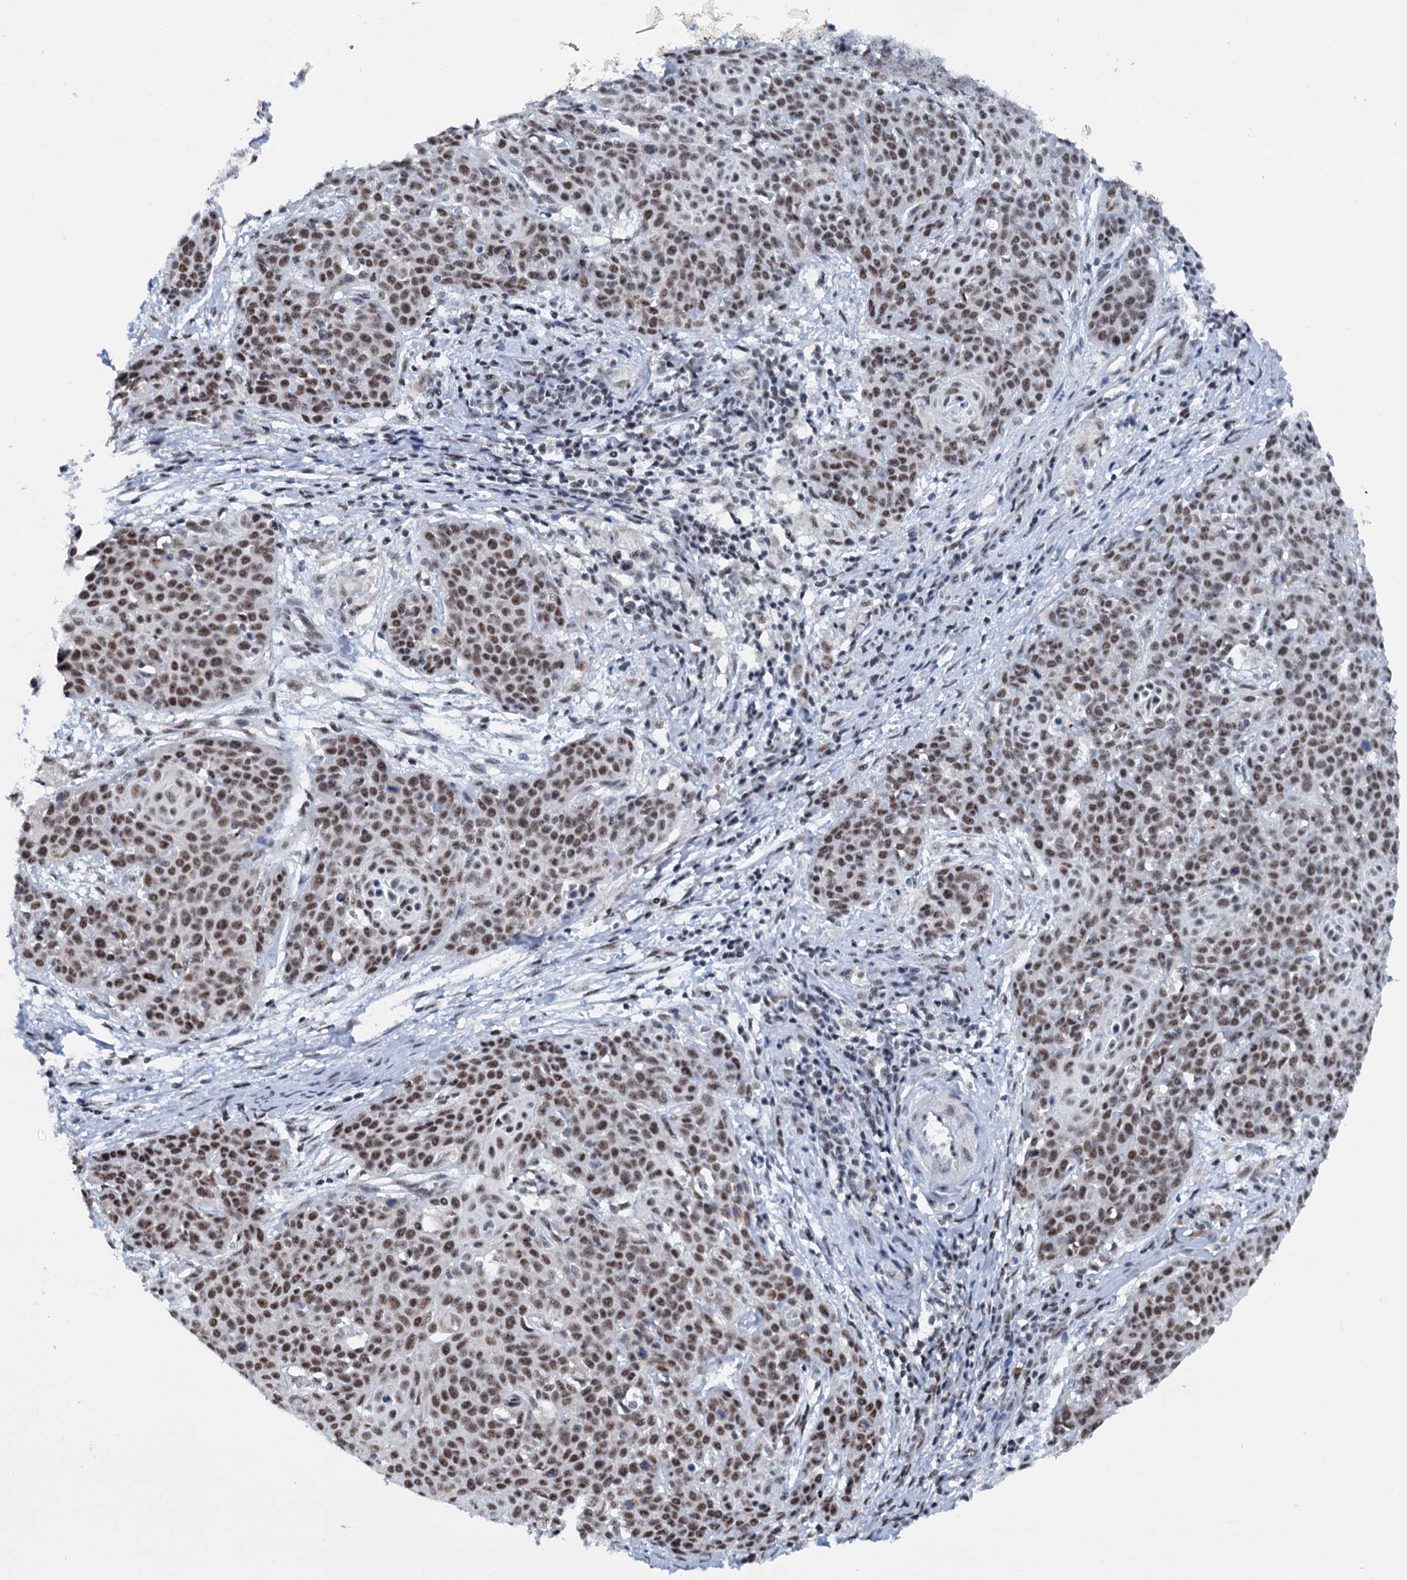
{"staining": {"intensity": "moderate", "quantity": ">75%", "location": "nuclear"}, "tissue": "cervical cancer", "cell_type": "Tumor cells", "image_type": "cancer", "snomed": [{"axis": "morphology", "description": "Squamous cell carcinoma, NOS"}, {"axis": "topography", "description": "Cervix"}], "caption": "Immunohistochemistry of human cervical squamous cell carcinoma reveals medium levels of moderate nuclear staining in about >75% of tumor cells.", "gene": "SREK1", "patient": {"sex": "female", "age": 38}}